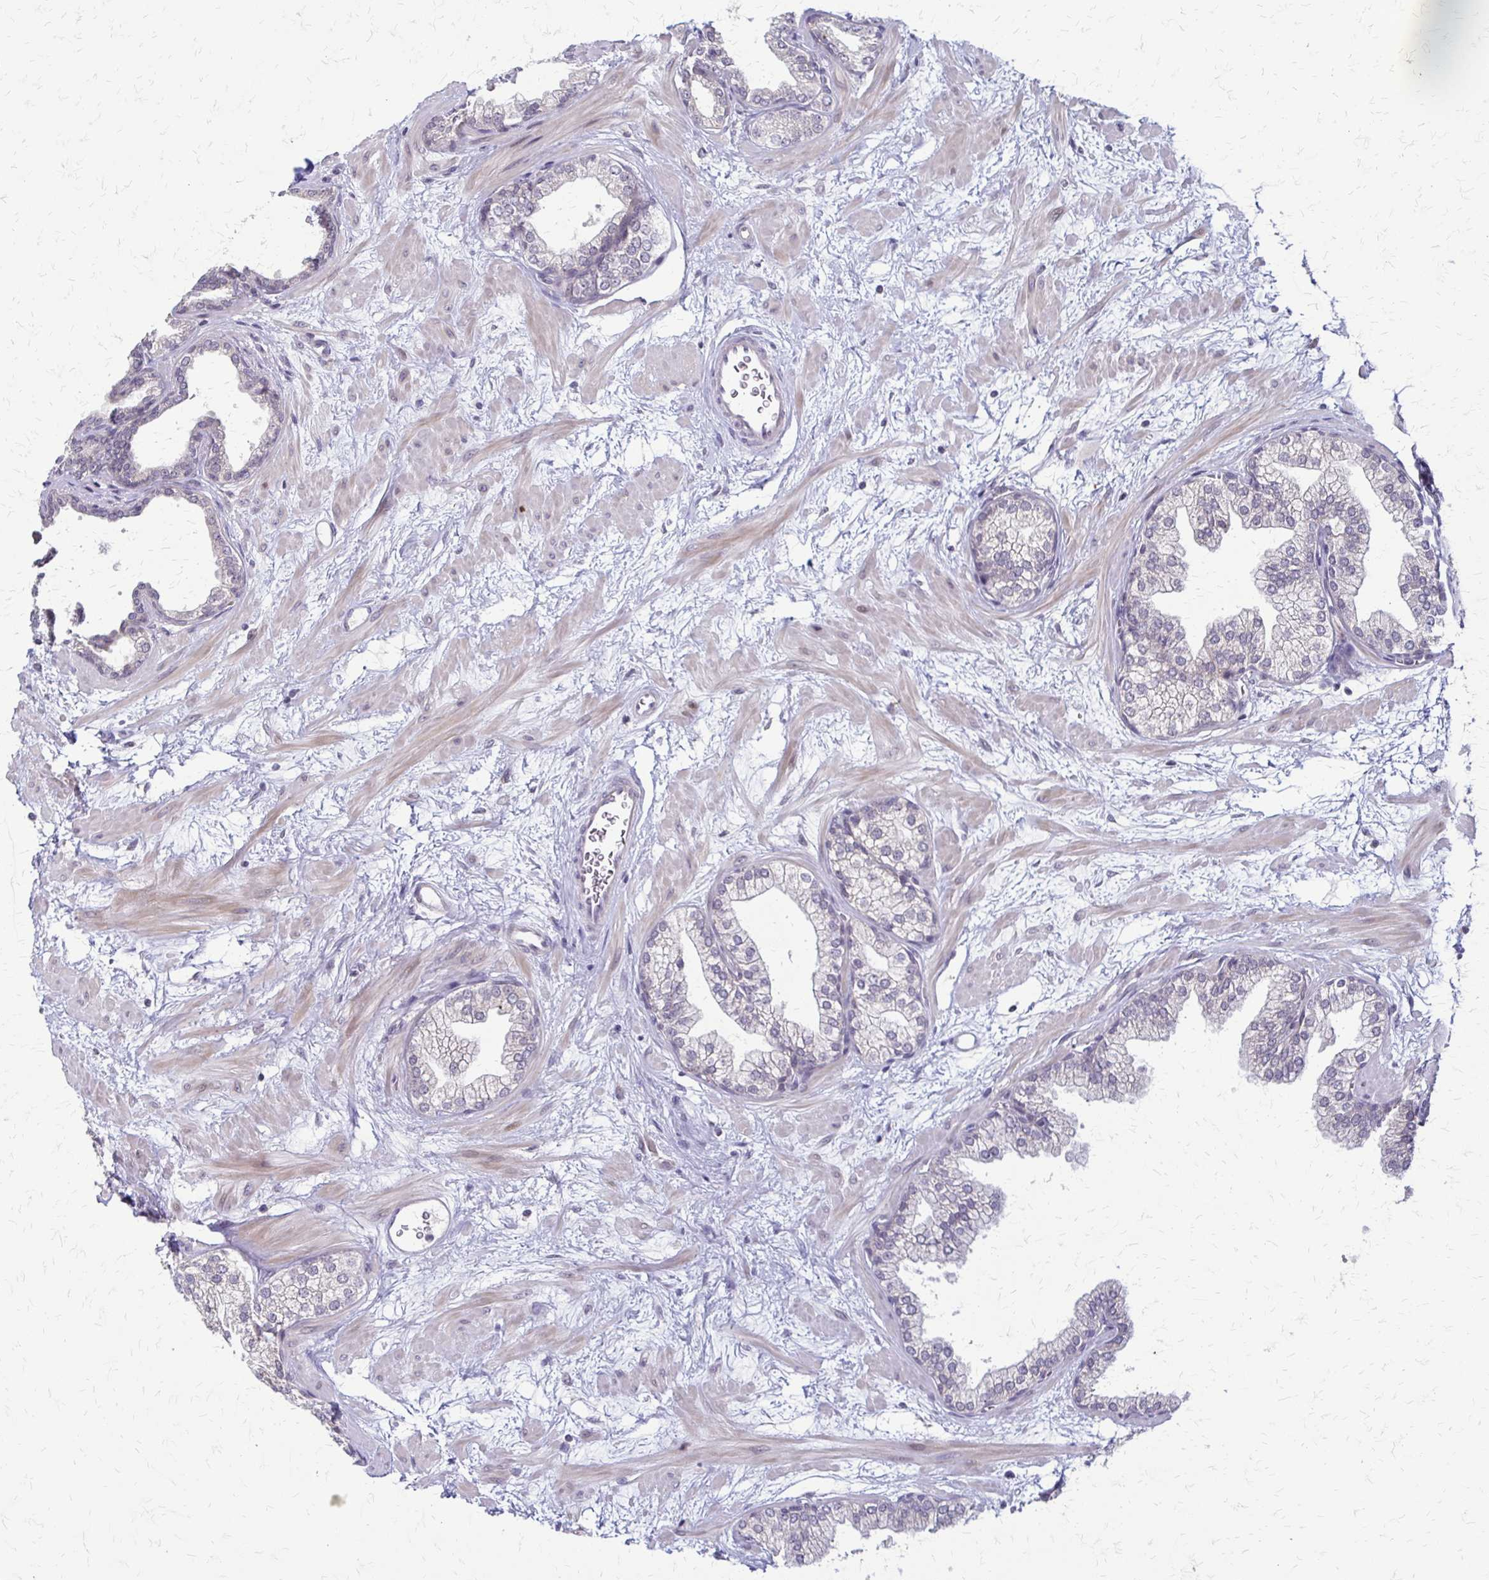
{"staining": {"intensity": "negative", "quantity": "none", "location": "none"}, "tissue": "prostate", "cell_type": "Glandular cells", "image_type": "normal", "snomed": [{"axis": "morphology", "description": "Normal tissue, NOS"}, {"axis": "topography", "description": "Prostate"}], "caption": "Glandular cells show no significant expression in benign prostate.", "gene": "TRIR", "patient": {"sex": "male", "age": 37}}